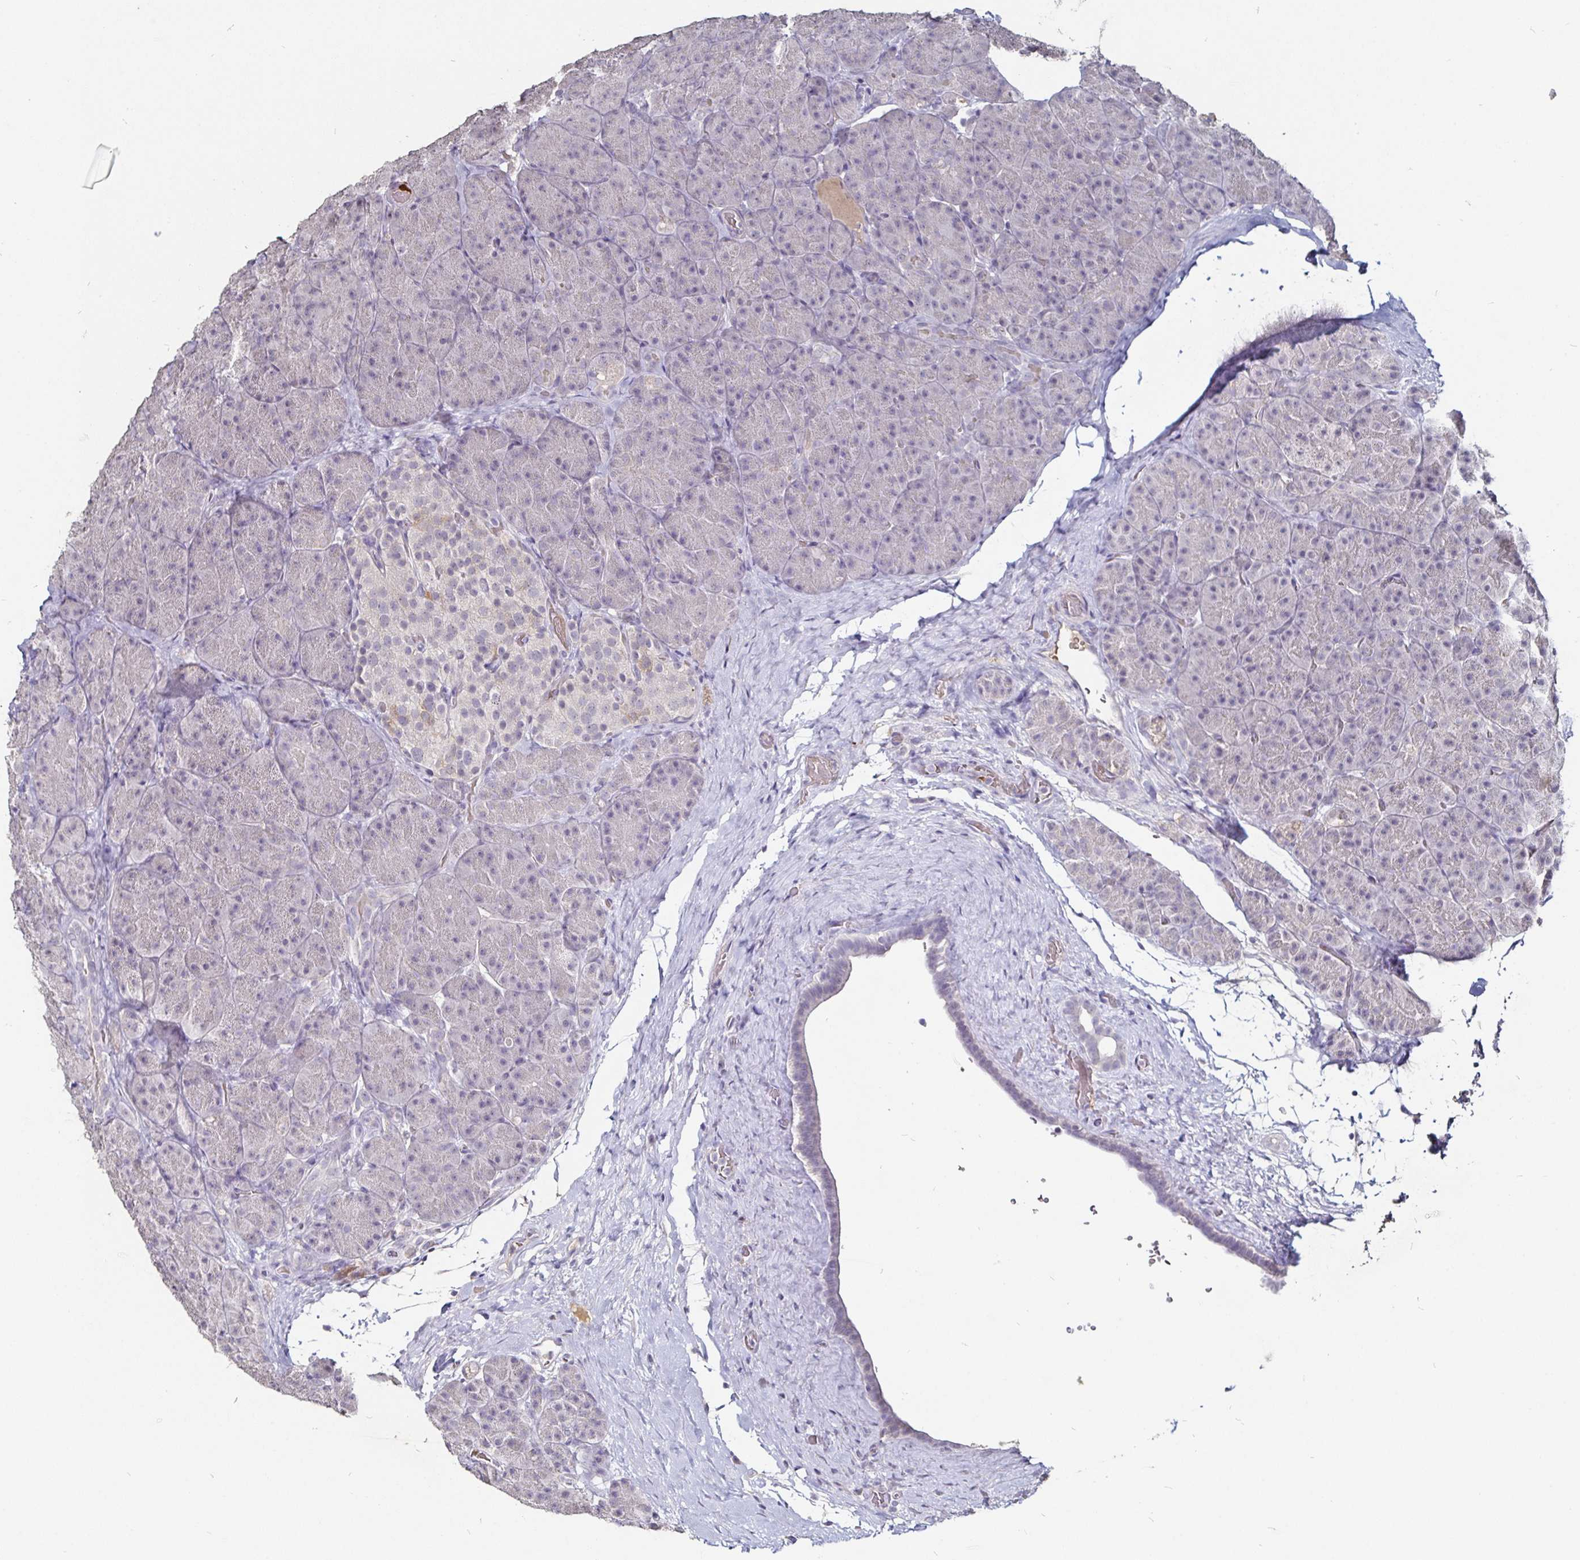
{"staining": {"intensity": "negative", "quantity": "none", "location": "none"}, "tissue": "pancreas", "cell_type": "Exocrine glandular cells", "image_type": "normal", "snomed": [{"axis": "morphology", "description": "Normal tissue, NOS"}, {"axis": "topography", "description": "Pancreas"}], "caption": "Immunohistochemistry of benign human pancreas exhibits no expression in exocrine glandular cells.", "gene": "FAIM2", "patient": {"sex": "male", "age": 57}}